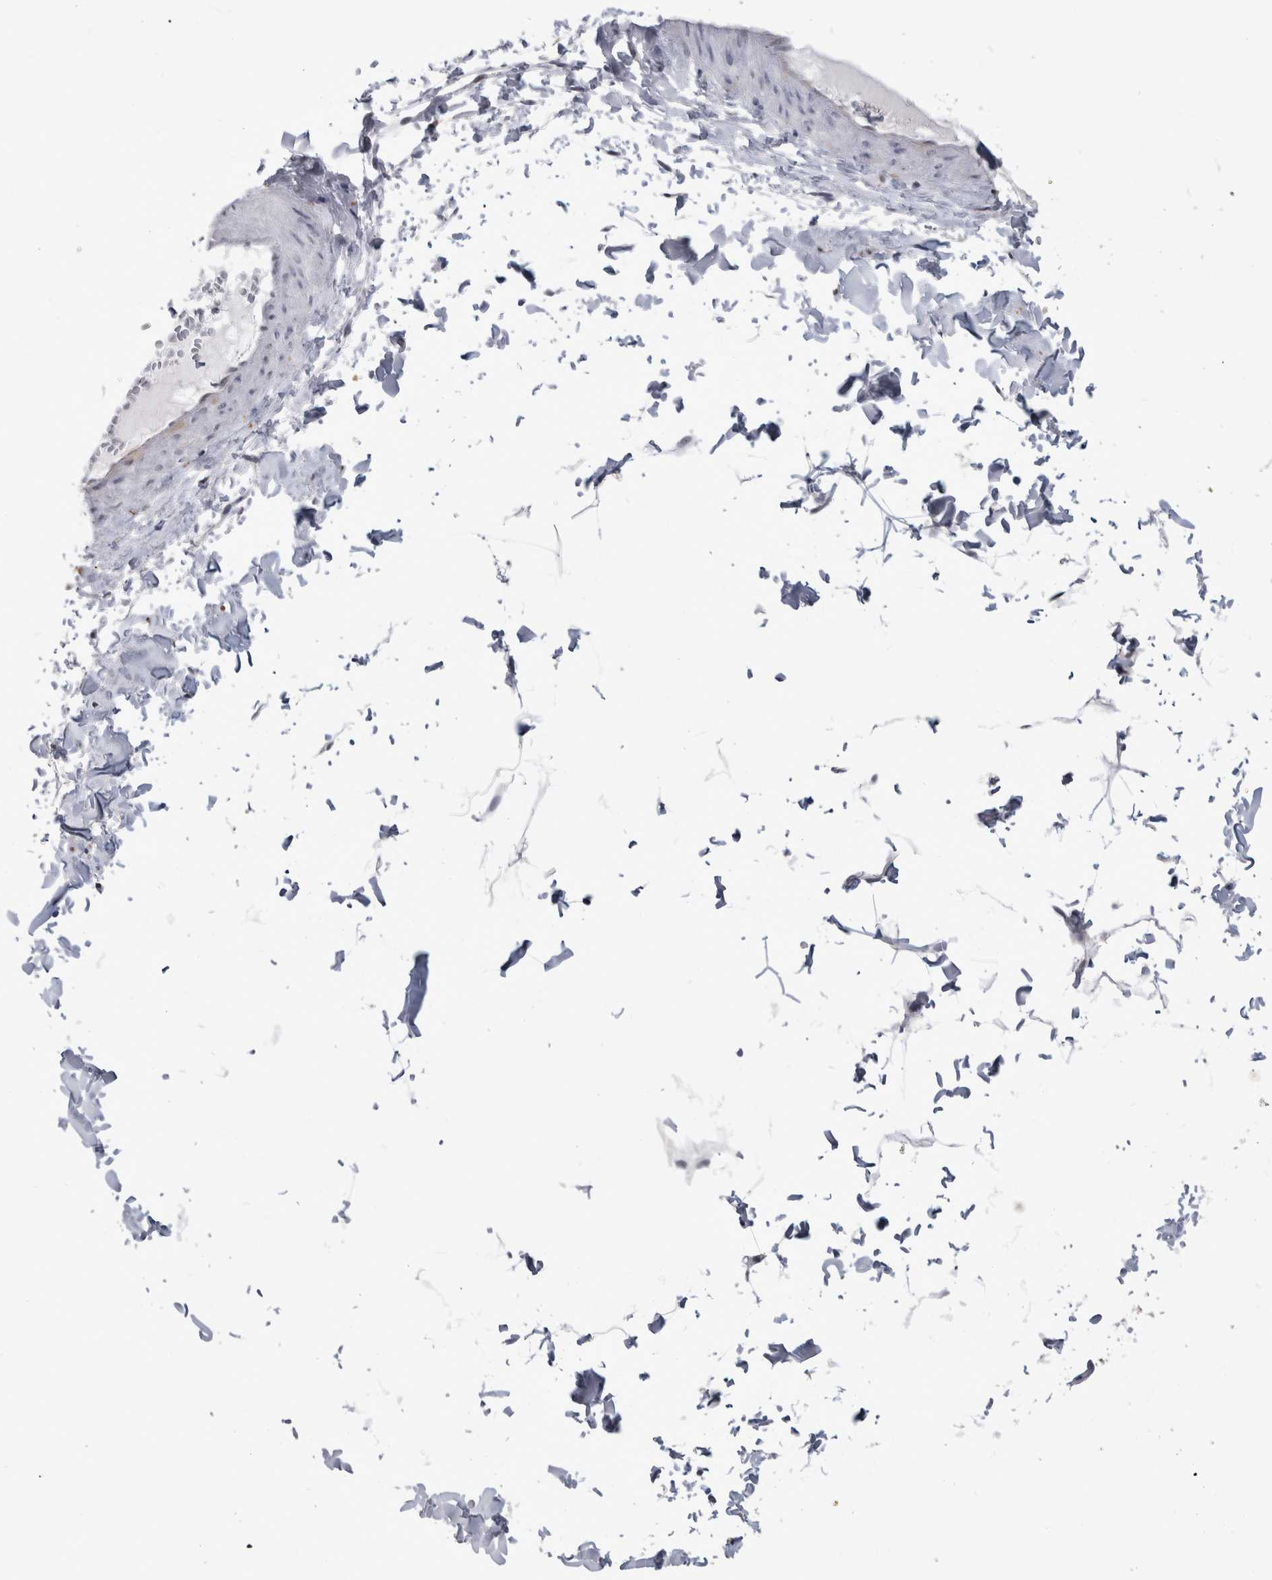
{"staining": {"intensity": "negative", "quantity": "none", "location": "none"}, "tissue": "adipose tissue", "cell_type": "Adipocytes", "image_type": "normal", "snomed": [{"axis": "morphology", "description": "Normal tissue, NOS"}, {"axis": "topography", "description": "Adipose tissue"}, {"axis": "topography", "description": "Vascular tissue"}, {"axis": "topography", "description": "Peripheral nerve tissue"}], "caption": "A histopathology image of adipose tissue stained for a protein displays no brown staining in adipocytes. (DAB (3,3'-diaminobenzidine) IHC with hematoxylin counter stain).", "gene": "ACOT7", "patient": {"sex": "male", "age": 25}}